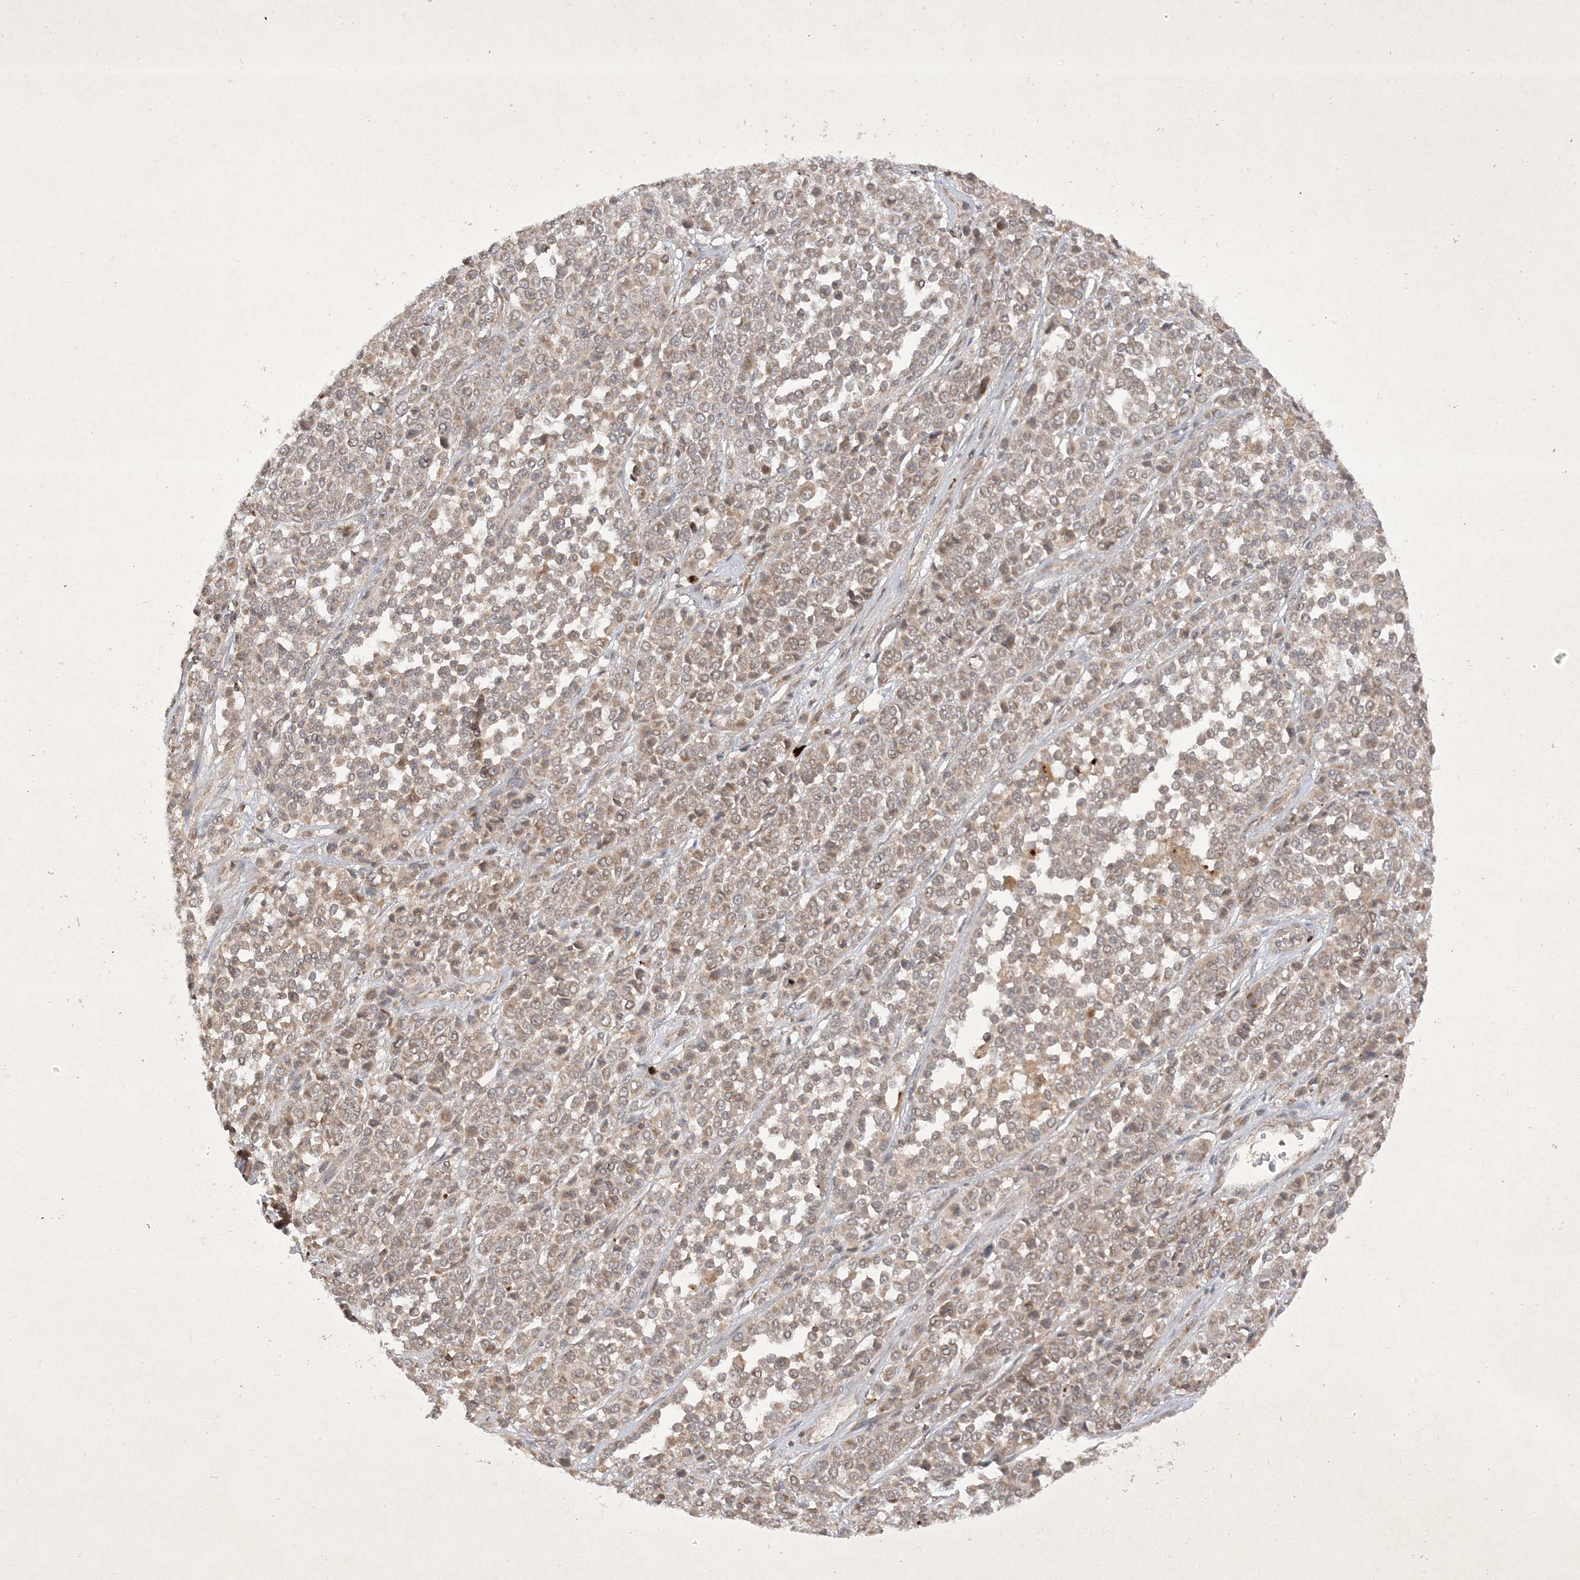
{"staining": {"intensity": "weak", "quantity": "<25%", "location": "cytoplasmic/membranous"}, "tissue": "melanoma", "cell_type": "Tumor cells", "image_type": "cancer", "snomed": [{"axis": "morphology", "description": "Malignant melanoma, Metastatic site"}, {"axis": "topography", "description": "Pancreas"}], "caption": "A high-resolution photomicrograph shows IHC staining of melanoma, which demonstrates no significant expression in tumor cells. The staining is performed using DAB (3,3'-diaminobenzidine) brown chromogen with nuclei counter-stained in using hematoxylin.", "gene": "ZNF213", "patient": {"sex": "female", "age": 30}}